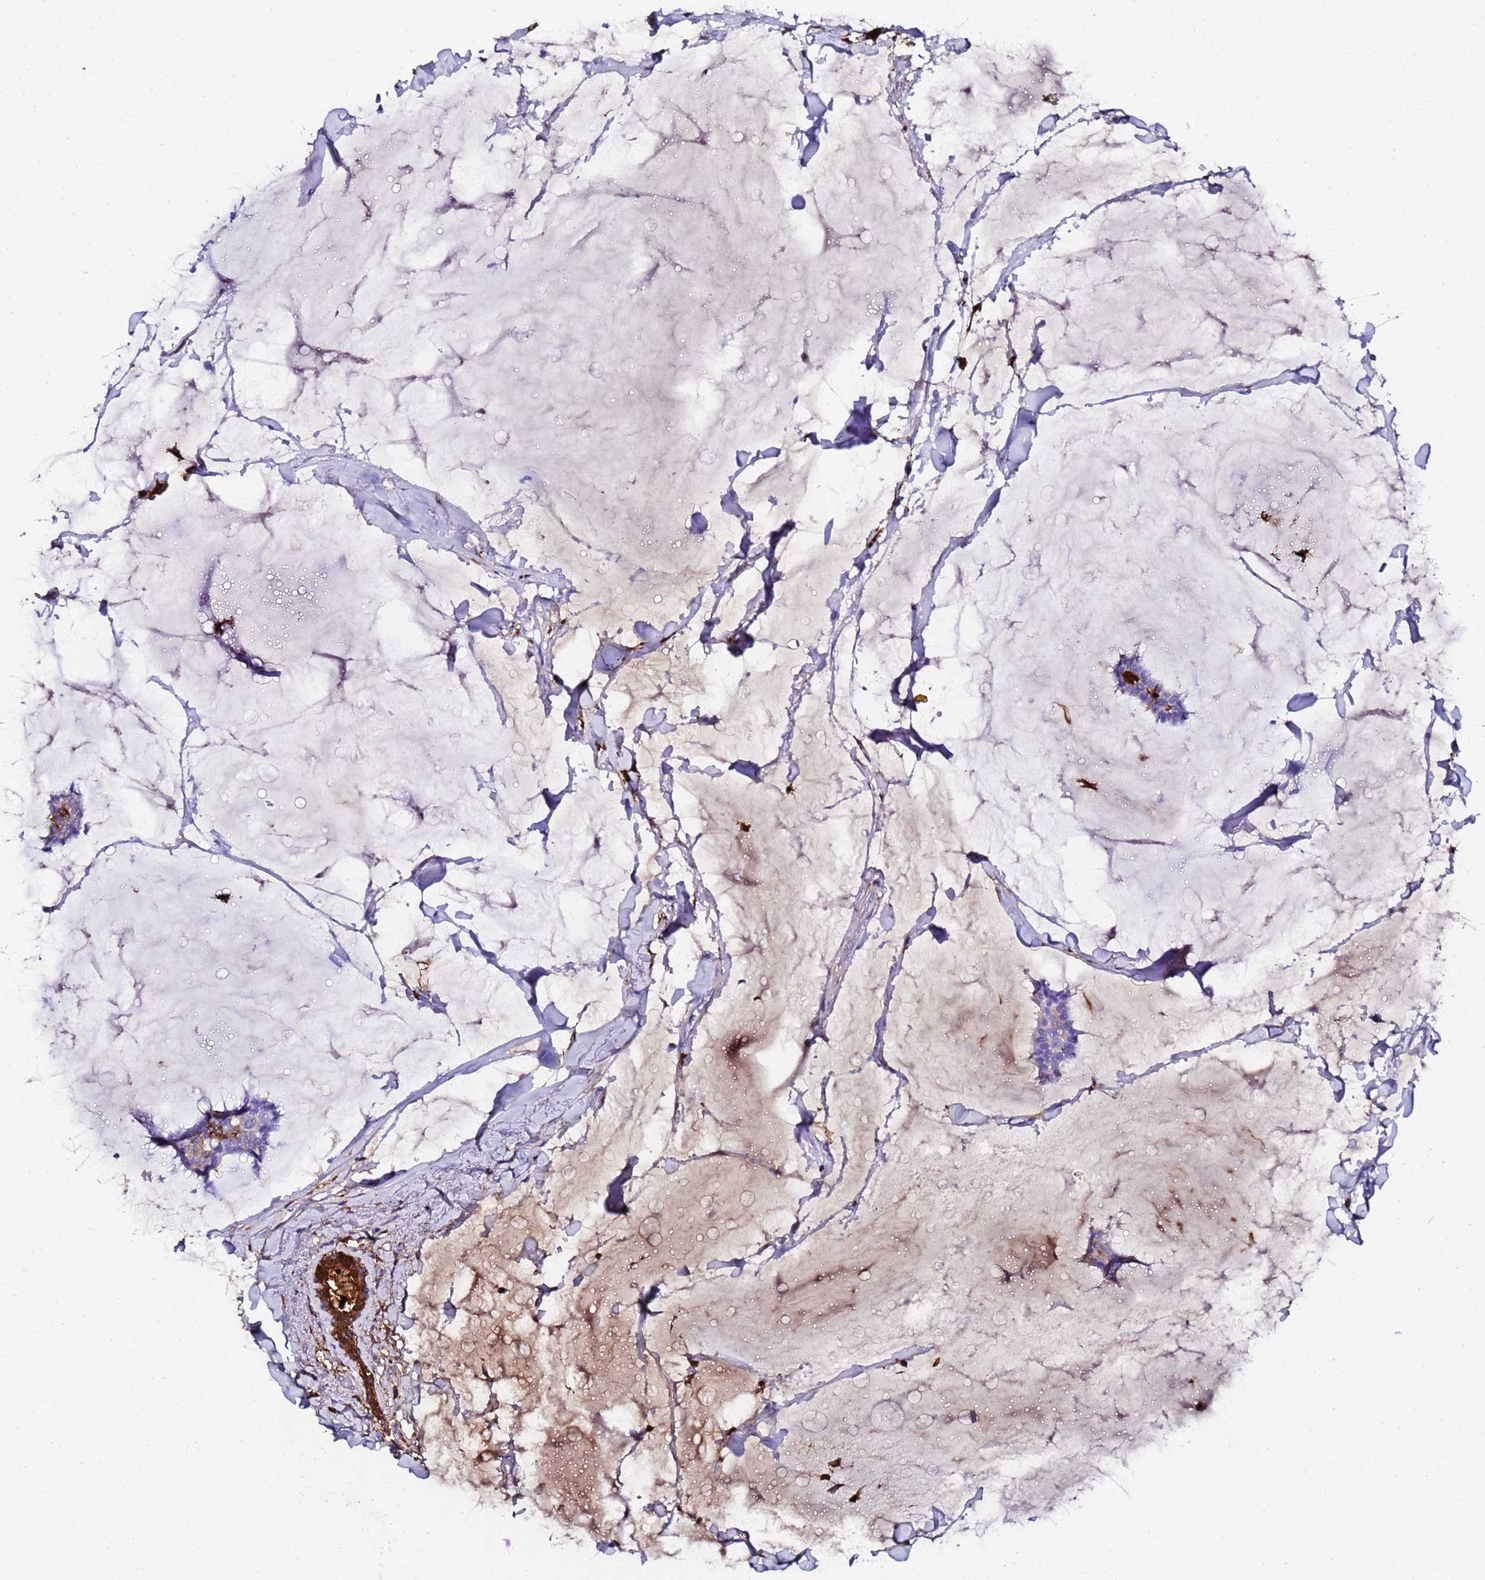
{"staining": {"intensity": "weak", "quantity": "25%-75%", "location": "cytoplasmic/membranous"}, "tissue": "breast cancer", "cell_type": "Tumor cells", "image_type": "cancer", "snomed": [{"axis": "morphology", "description": "Duct carcinoma"}, {"axis": "topography", "description": "Breast"}], "caption": "Infiltrating ductal carcinoma (breast) stained with DAB immunohistochemistry exhibits low levels of weak cytoplasmic/membranous expression in about 25%-75% of tumor cells. The staining is performed using DAB brown chromogen to label protein expression. The nuclei are counter-stained blue using hematoxylin.", "gene": "FTL", "patient": {"sex": "female", "age": 93}}